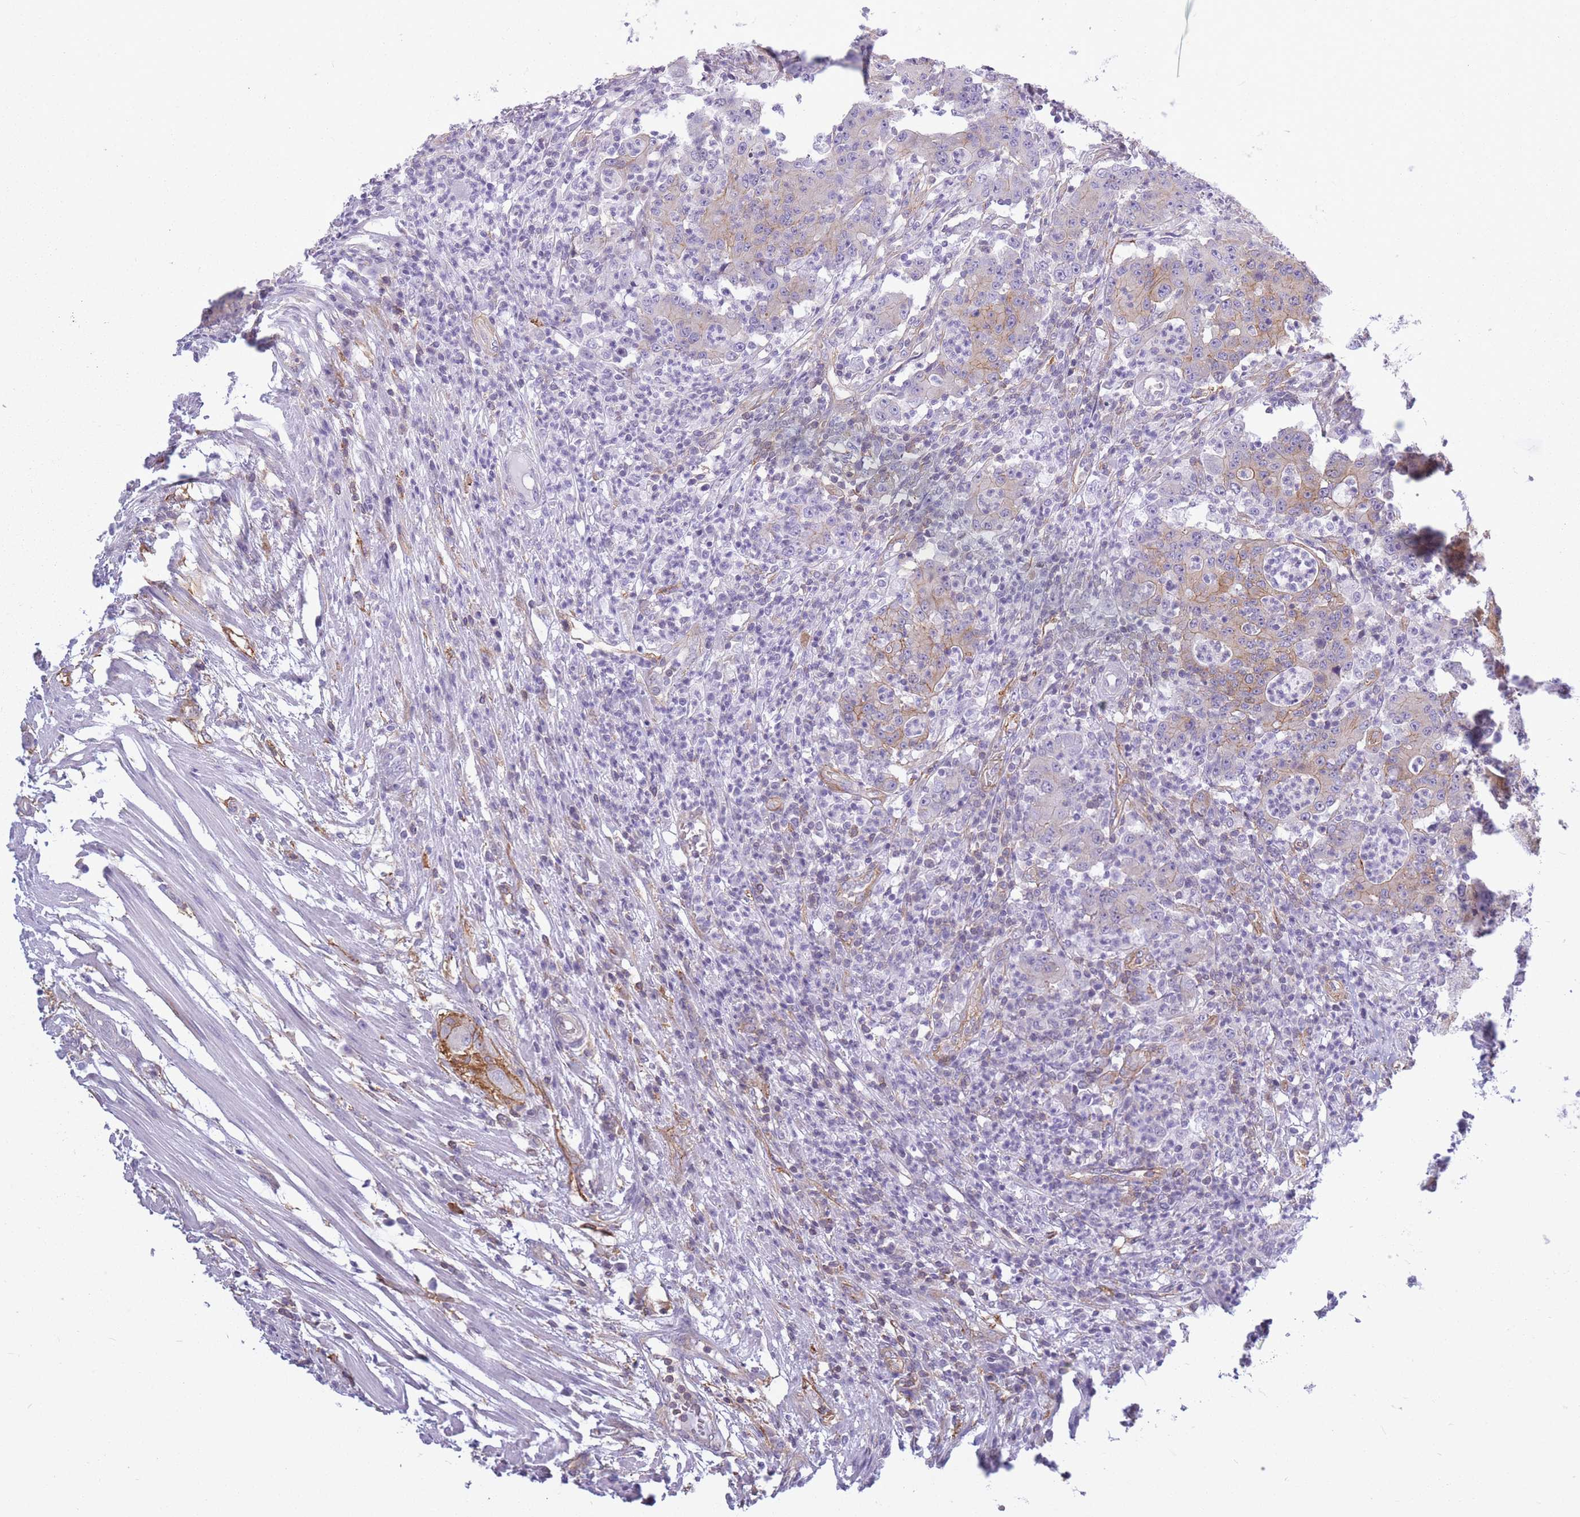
{"staining": {"intensity": "moderate", "quantity": ">75%", "location": "cytoplasmic/membranous"}, "tissue": "colorectal cancer", "cell_type": "Tumor cells", "image_type": "cancer", "snomed": [{"axis": "morphology", "description": "Adenocarcinoma, NOS"}, {"axis": "topography", "description": "Colon"}], "caption": "Colorectal cancer tissue reveals moderate cytoplasmic/membranous staining in about >75% of tumor cells The staining was performed using DAB (3,3'-diaminobenzidine) to visualize the protein expression in brown, while the nuclei were stained in blue with hematoxylin (Magnification: 20x).", "gene": "ADD1", "patient": {"sex": "male", "age": 83}}